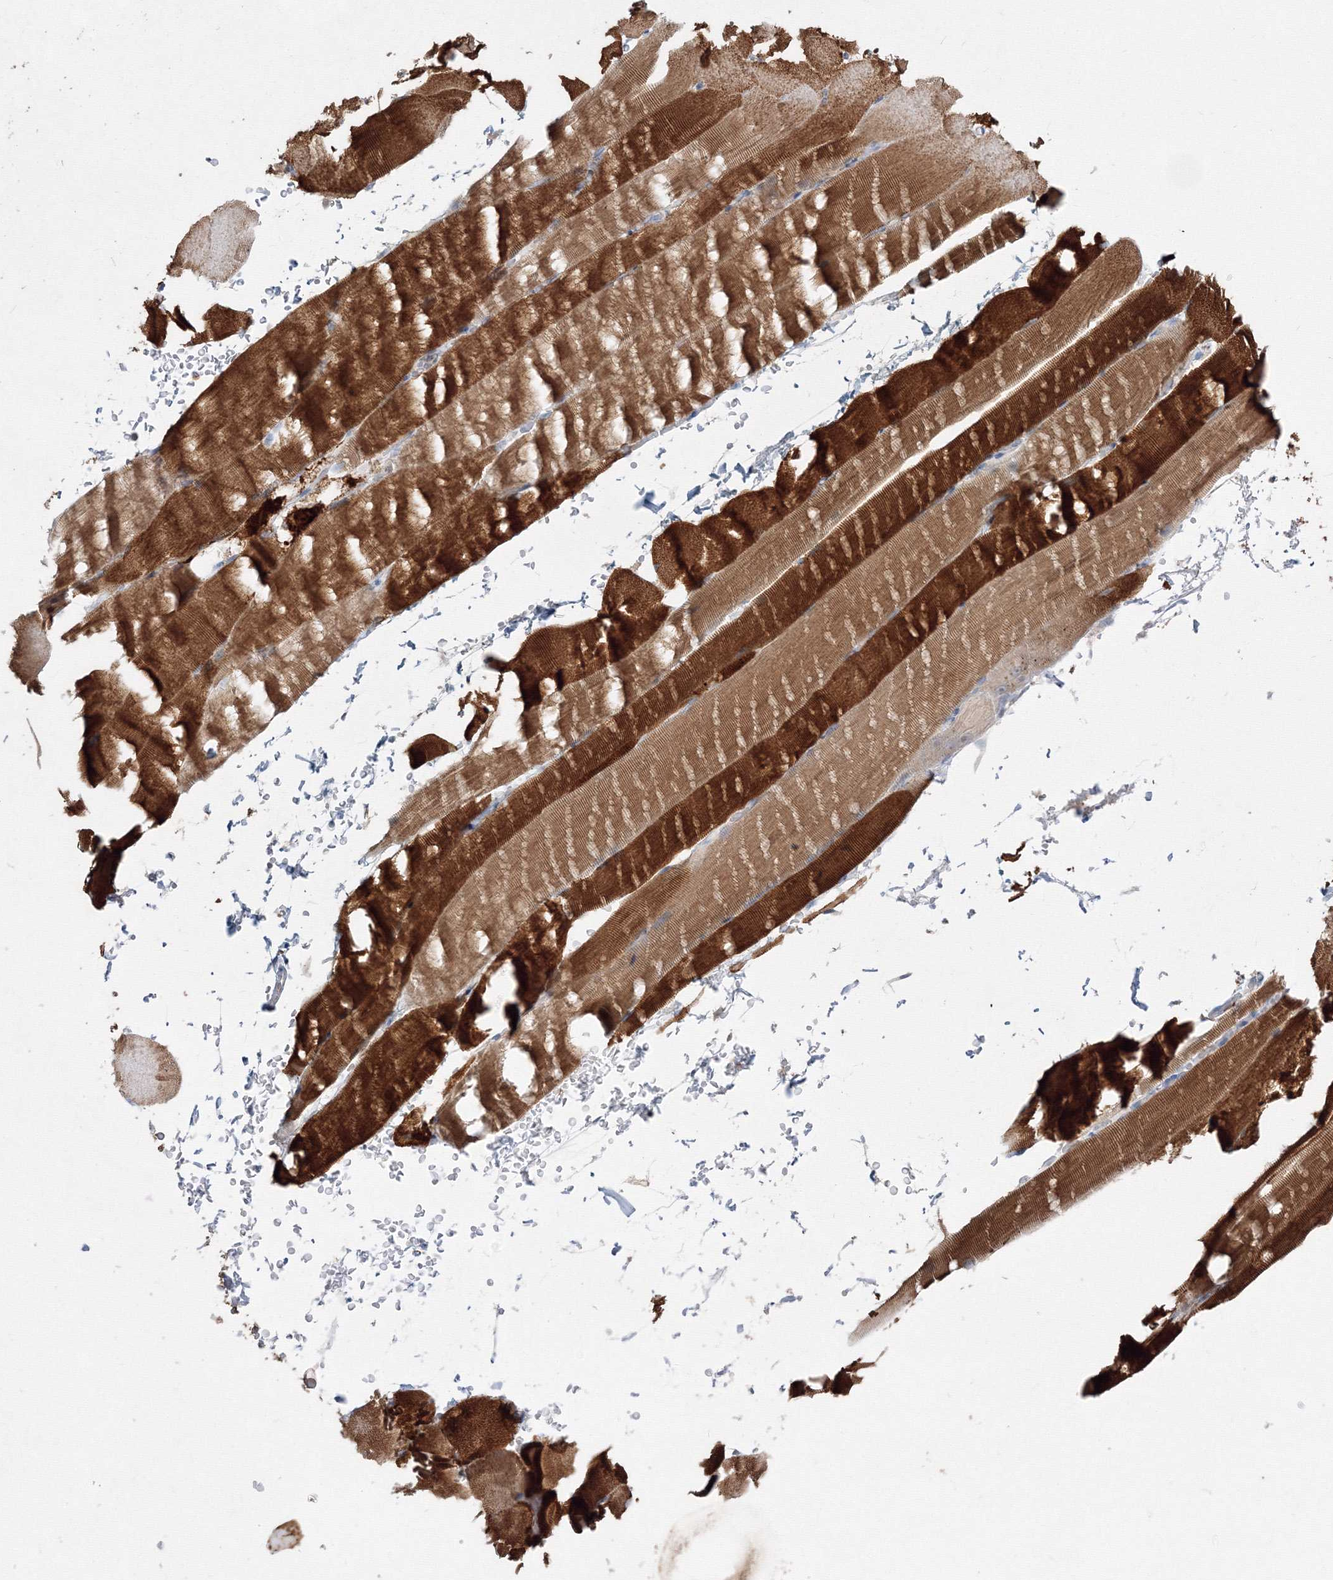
{"staining": {"intensity": "strong", "quantity": ">75%", "location": "cytoplasmic/membranous"}, "tissue": "skeletal muscle", "cell_type": "Myocytes", "image_type": "normal", "snomed": [{"axis": "morphology", "description": "Normal tissue, NOS"}, {"axis": "topography", "description": "Skeletal muscle"}, {"axis": "topography", "description": "Parathyroid gland"}], "caption": "Immunohistochemistry (DAB) staining of unremarkable human skeletal muscle exhibits strong cytoplasmic/membranous protein staining in about >75% of myocytes. Immunohistochemistry stains the protein of interest in brown and the nuclei are stained blue.", "gene": "FBXL8", "patient": {"sex": "female", "age": 37}}